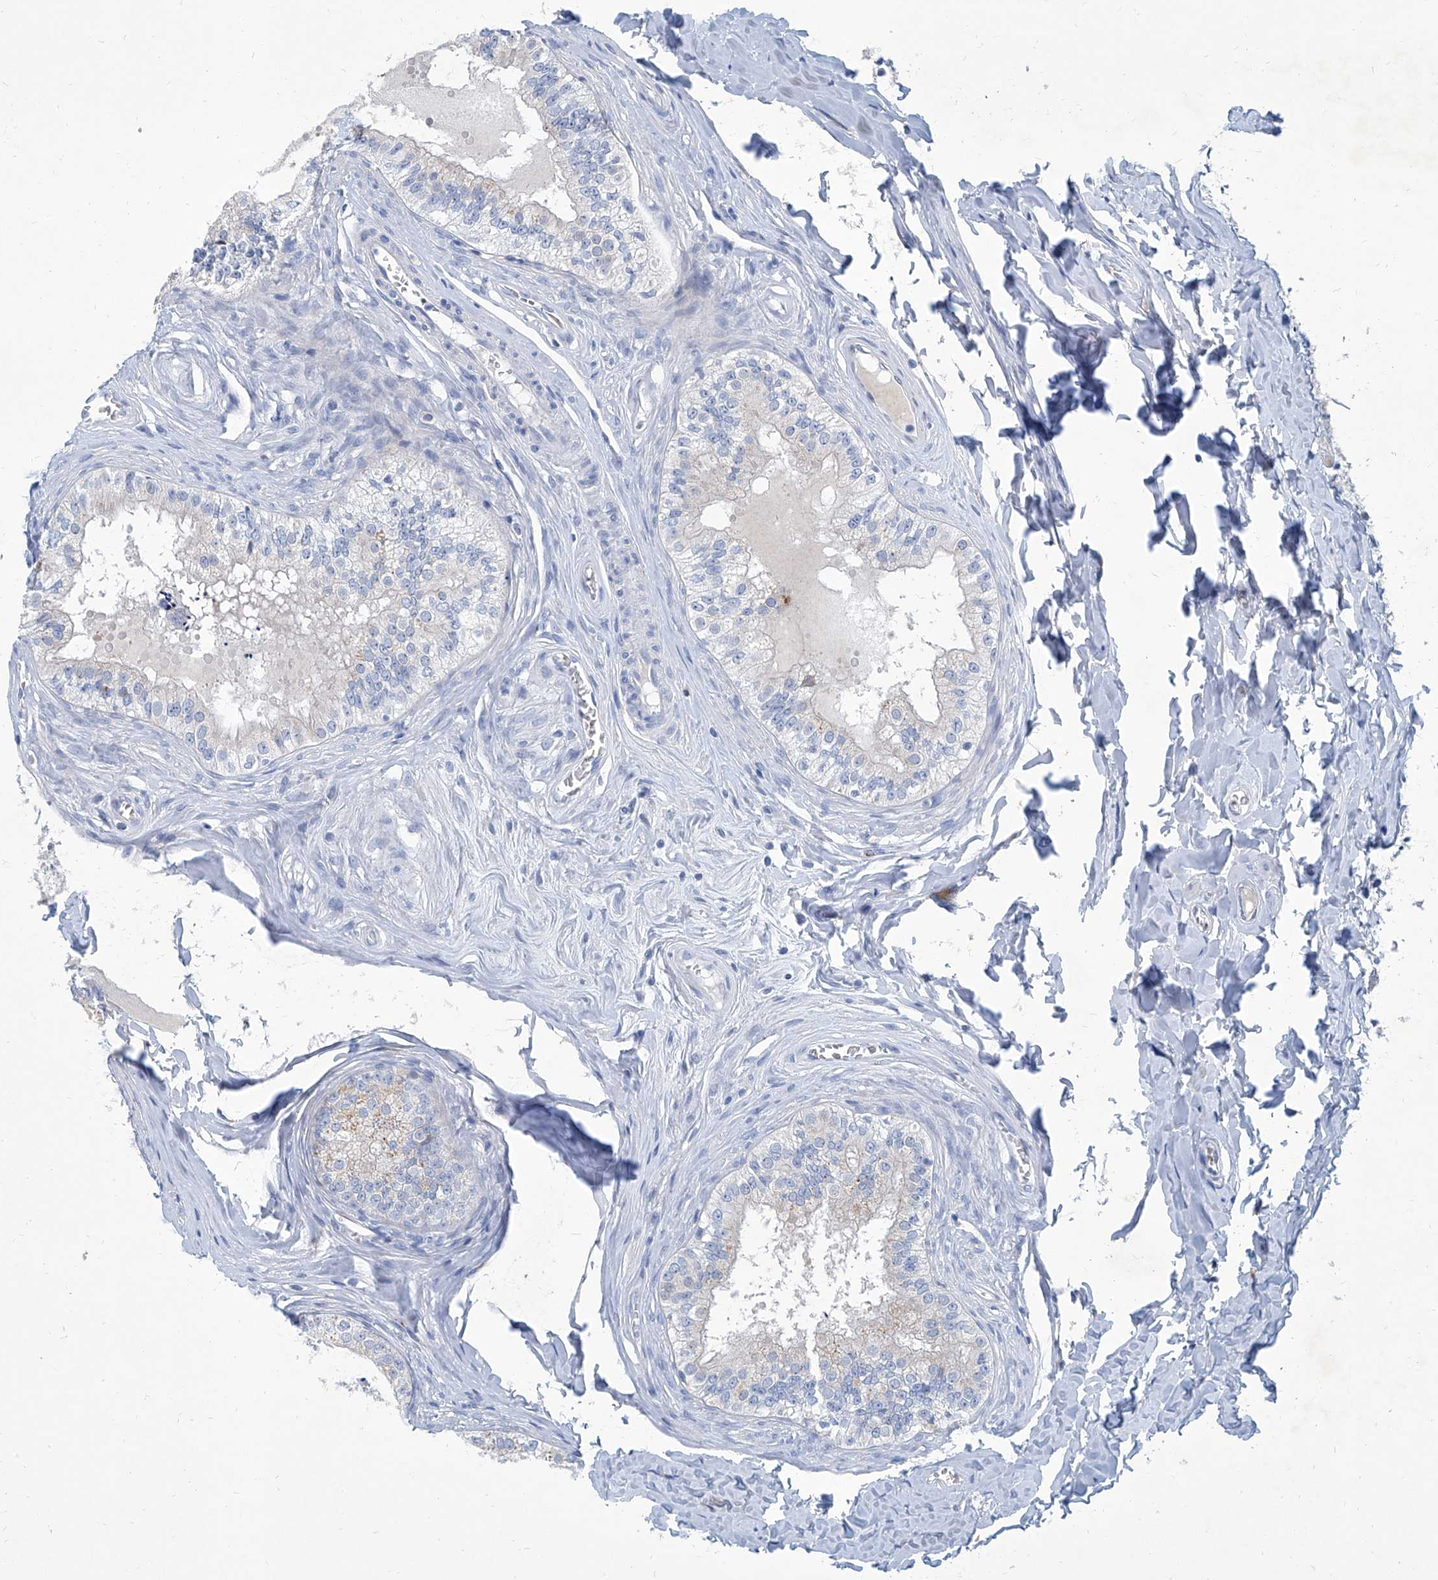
{"staining": {"intensity": "negative", "quantity": "none", "location": "none"}, "tissue": "epididymis", "cell_type": "Glandular cells", "image_type": "normal", "snomed": [{"axis": "morphology", "description": "Normal tissue, NOS"}, {"axis": "topography", "description": "Epididymis"}], "caption": "The IHC image has no significant positivity in glandular cells of epididymis. (Stains: DAB immunohistochemistry with hematoxylin counter stain, Microscopy: brightfield microscopy at high magnification).", "gene": "FPR2", "patient": {"sex": "male", "age": 29}}